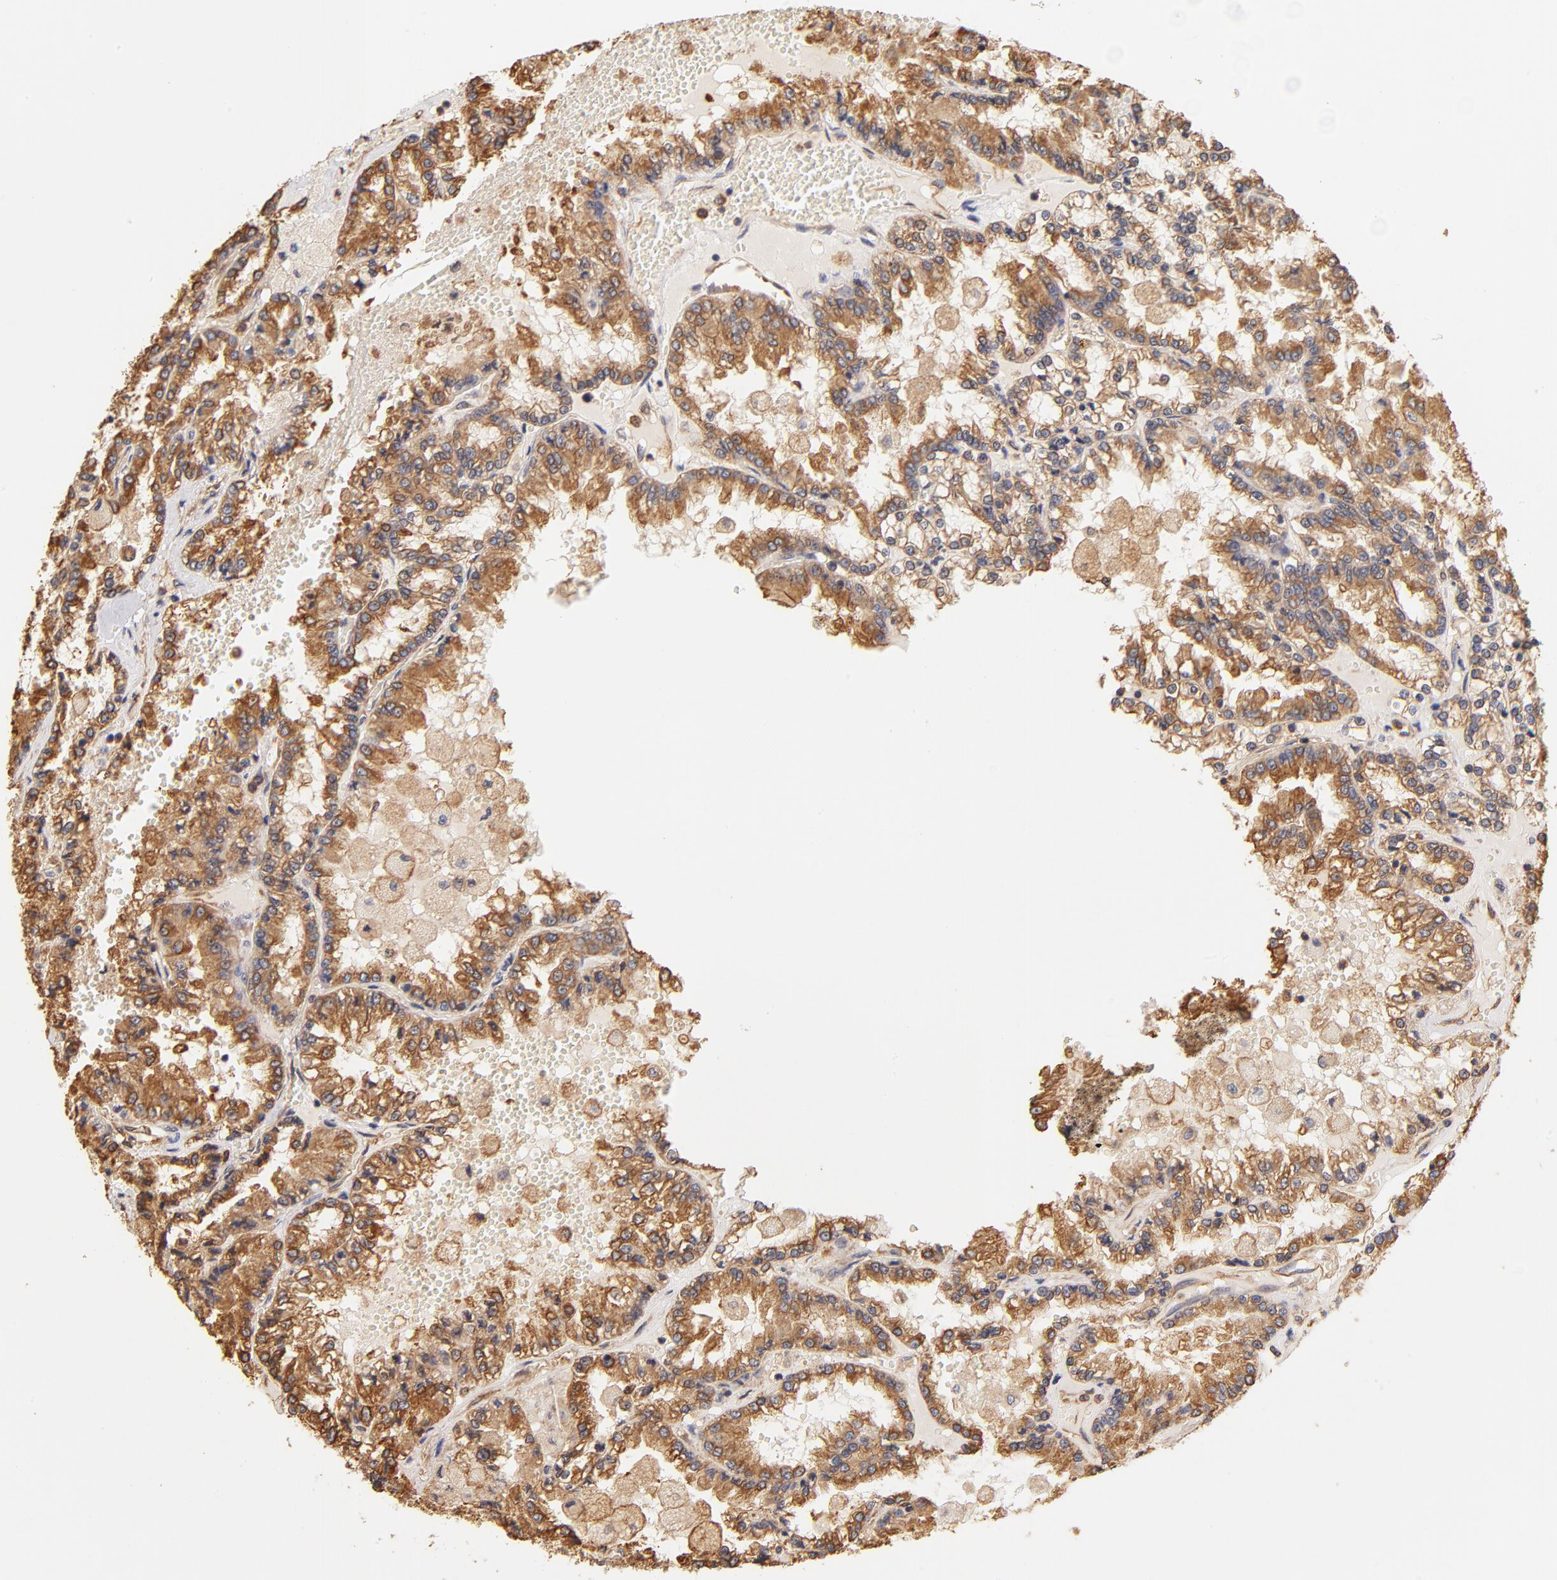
{"staining": {"intensity": "moderate", "quantity": ">75%", "location": "cytoplasmic/membranous"}, "tissue": "renal cancer", "cell_type": "Tumor cells", "image_type": "cancer", "snomed": [{"axis": "morphology", "description": "Adenocarcinoma, NOS"}, {"axis": "topography", "description": "Kidney"}], "caption": "This is a micrograph of IHC staining of renal adenocarcinoma, which shows moderate expression in the cytoplasmic/membranous of tumor cells.", "gene": "FCMR", "patient": {"sex": "female", "age": 56}}